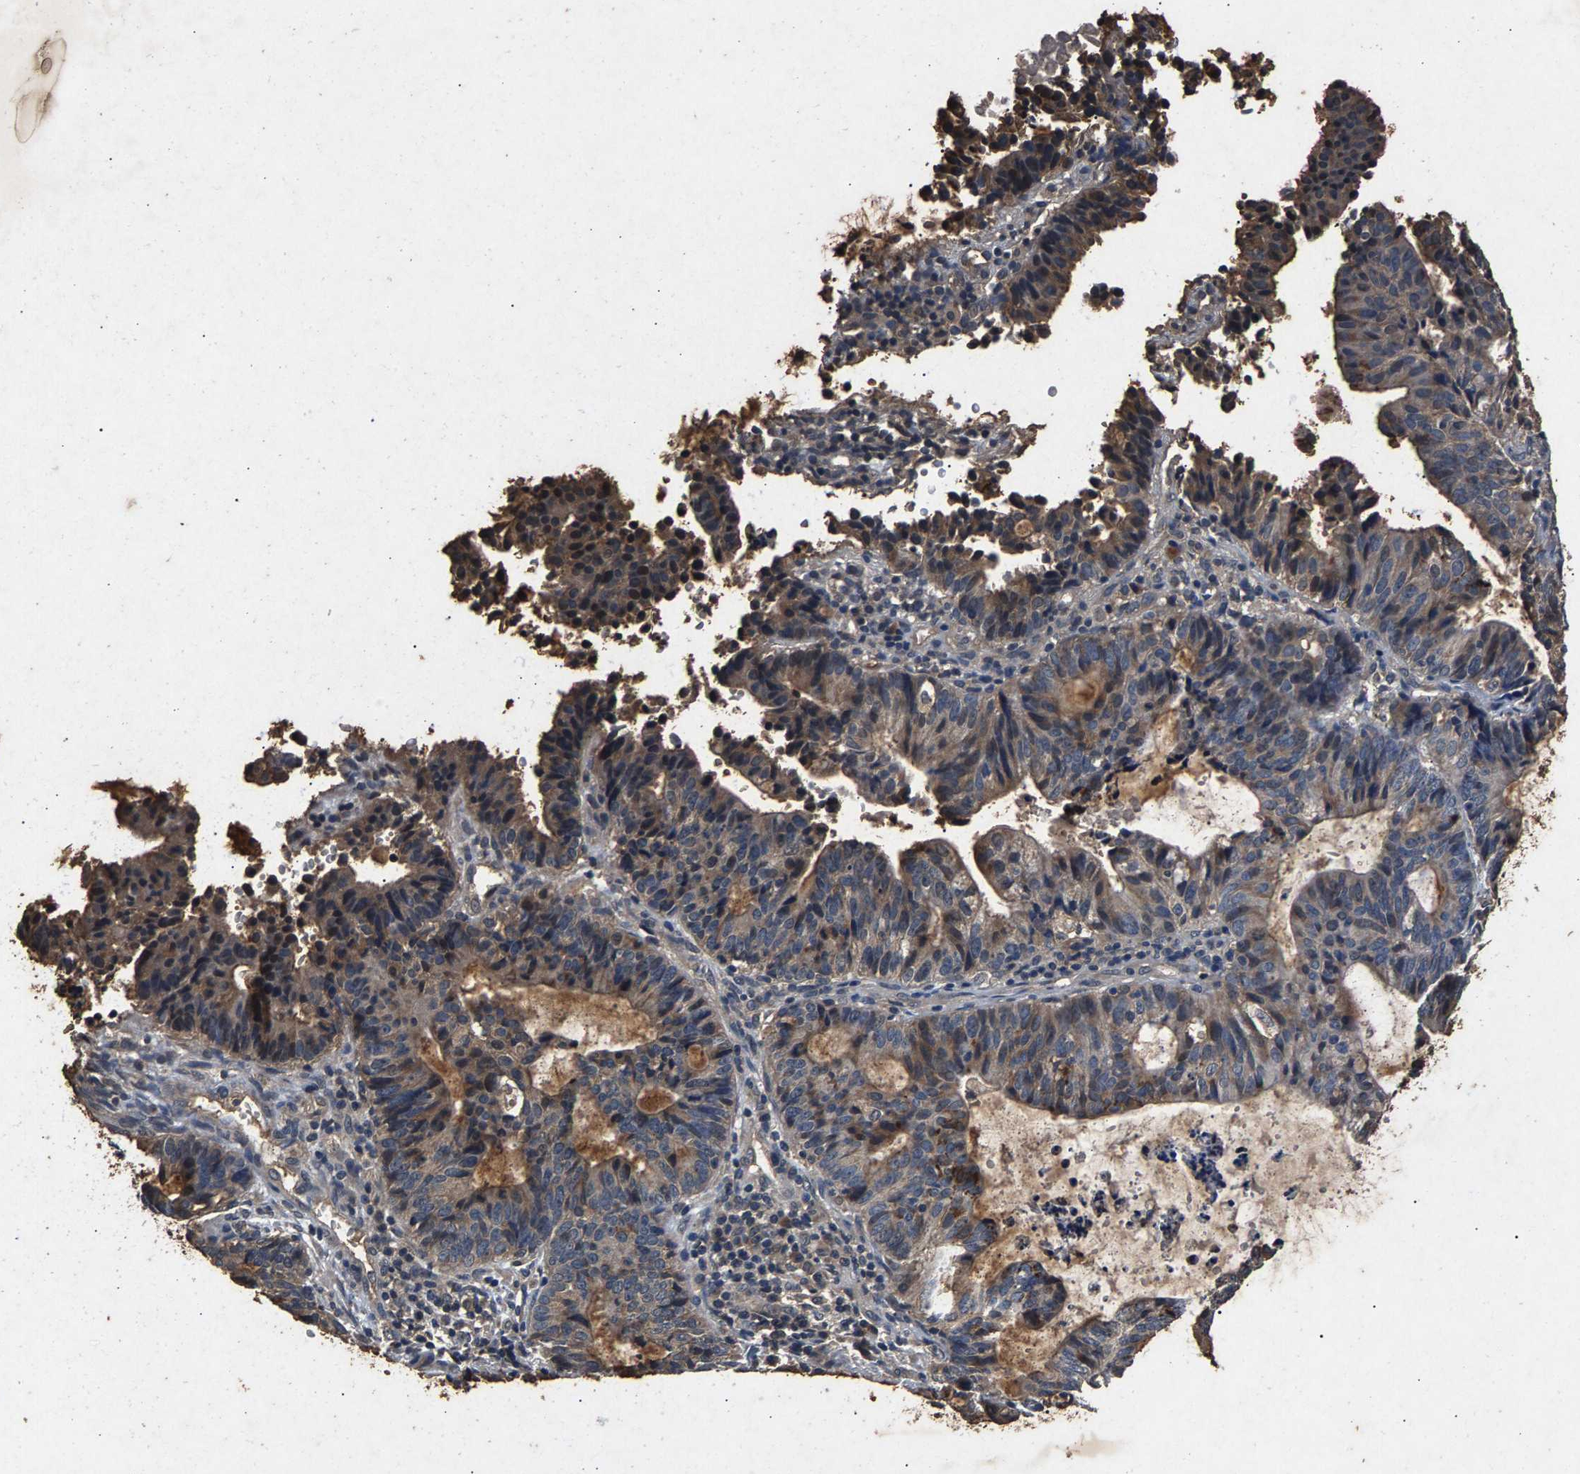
{"staining": {"intensity": "weak", "quantity": "<25%", "location": "cytoplasmic/membranous"}, "tissue": "endometrial cancer", "cell_type": "Tumor cells", "image_type": "cancer", "snomed": [{"axis": "morphology", "description": "Adenocarcinoma, NOS"}, {"axis": "topography", "description": "Uterus"}], "caption": "Endometrial adenocarcinoma stained for a protein using immunohistochemistry (IHC) displays no staining tumor cells.", "gene": "PPP1CC", "patient": {"sex": "female", "age": 83}}